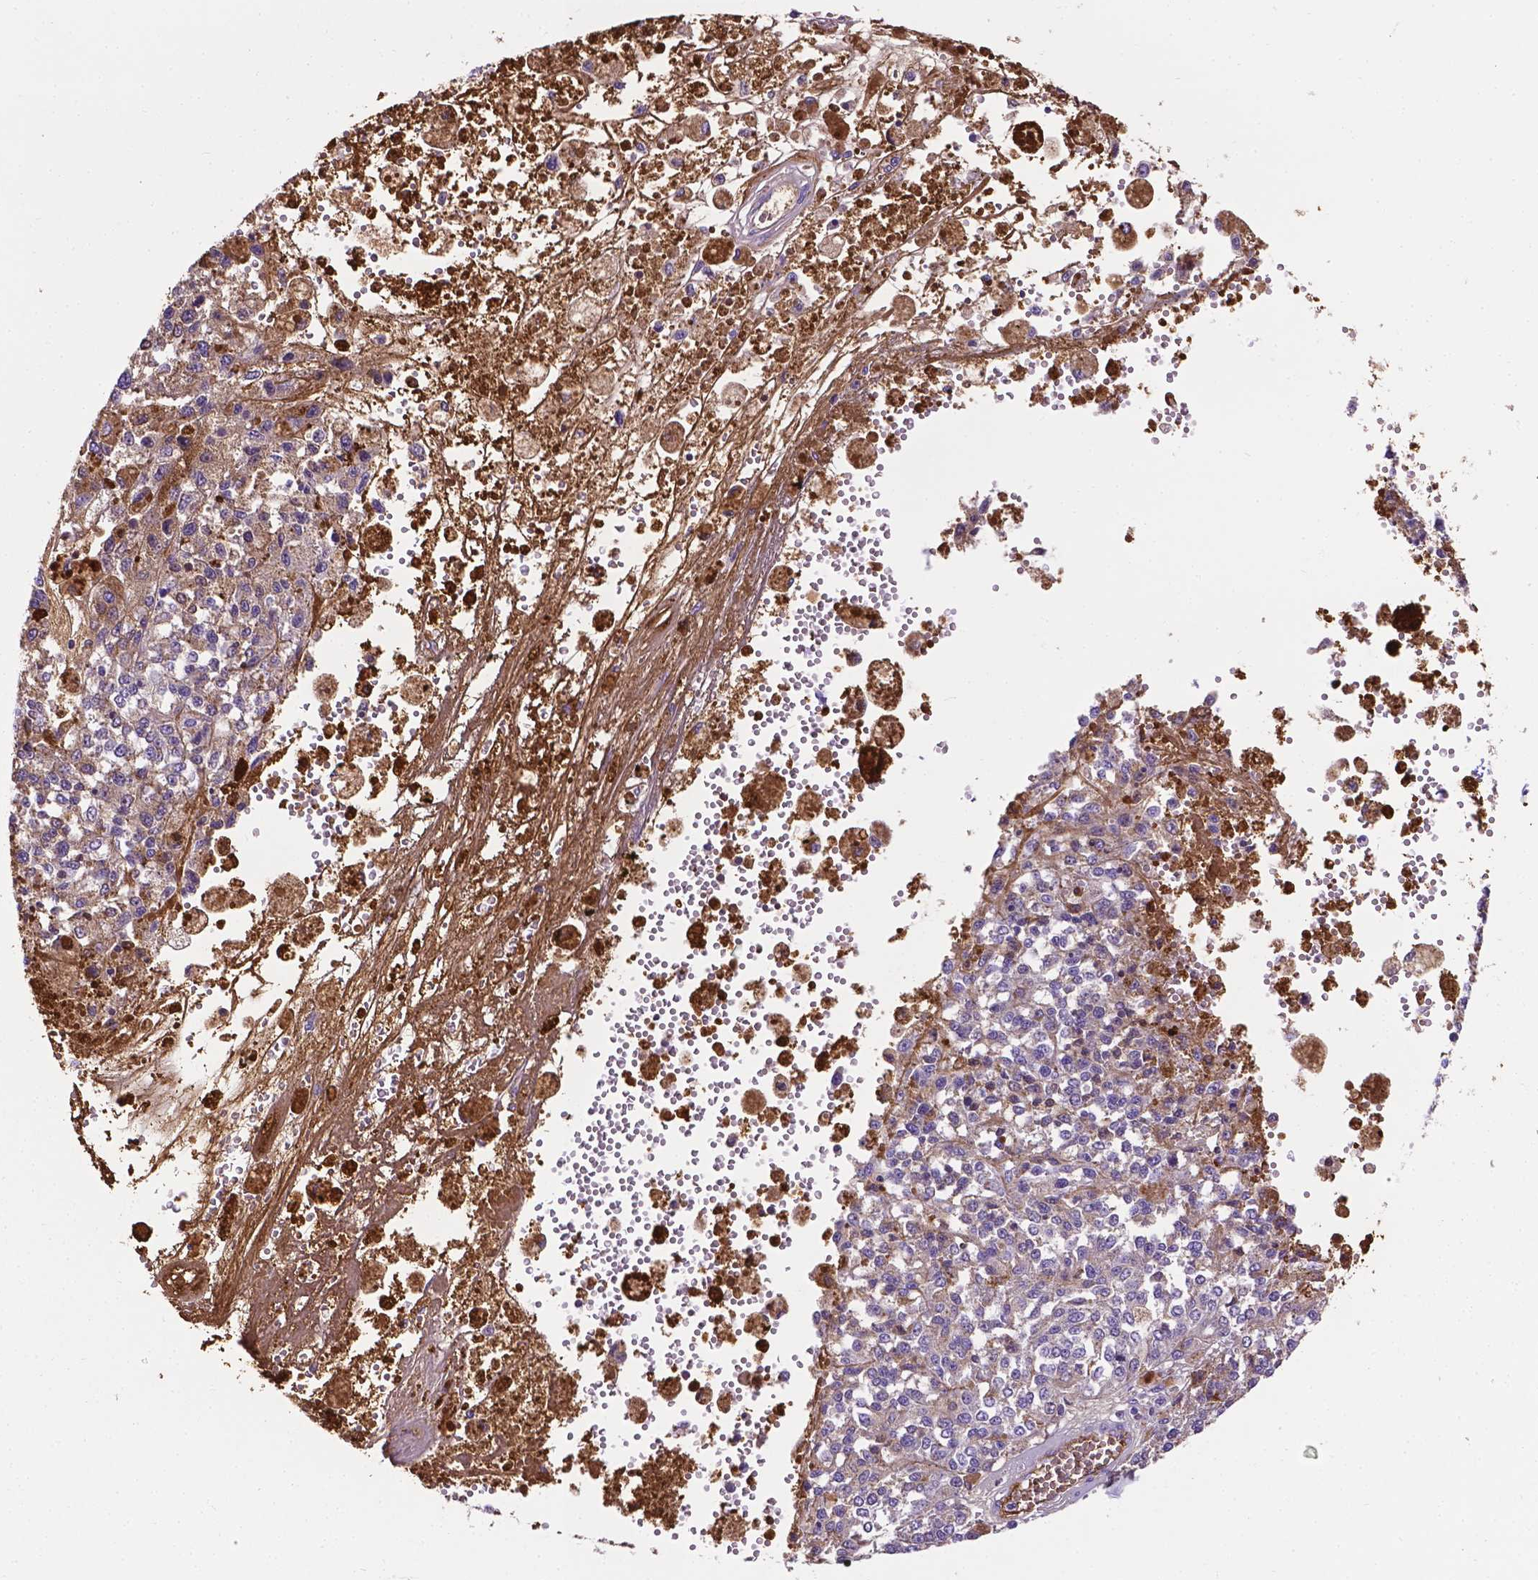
{"staining": {"intensity": "negative", "quantity": "none", "location": "none"}, "tissue": "melanoma", "cell_type": "Tumor cells", "image_type": "cancer", "snomed": [{"axis": "morphology", "description": "Malignant melanoma, Metastatic site"}, {"axis": "topography", "description": "Lymph node"}], "caption": "Immunohistochemical staining of malignant melanoma (metastatic site) shows no significant expression in tumor cells.", "gene": "APOE", "patient": {"sex": "female", "age": 64}}